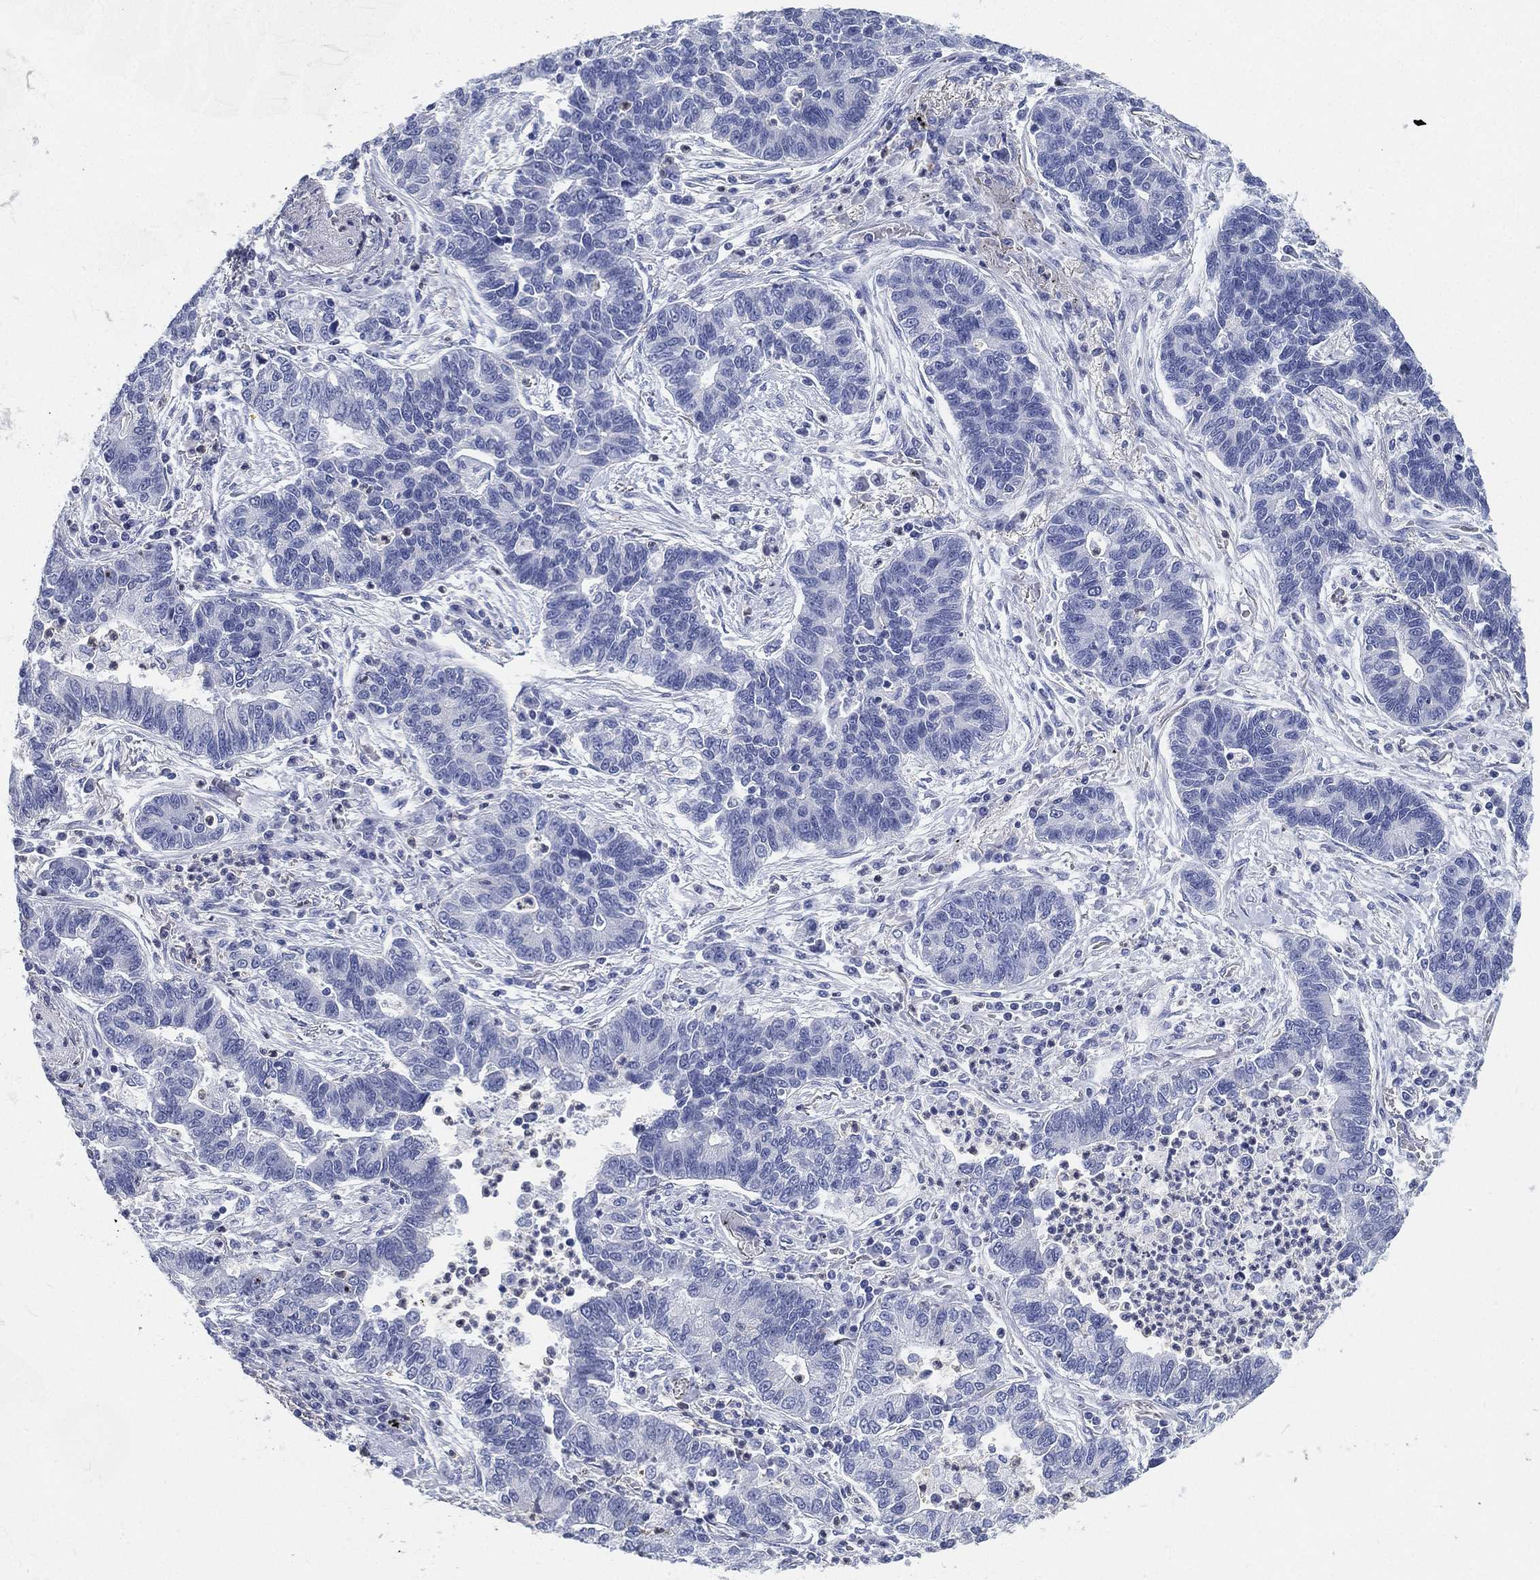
{"staining": {"intensity": "negative", "quantity": "none", "location": "none"}, "tissue": "lung cancer", "cell_type": "Tumor cells", "image_type": "cancer", "snomed": [{"axis": "morphology", "description": "Adenocarcinoma, NOS"}, {"axis": "topography", "description": "Lung"}], "caption": "Immunohistochemistry histopathology image of neoplastic tissue: lung adenocarcinoma stained with DAB (3,3'-diaminobenzidine) reveals no significant protein positivity in tumor cells.", "gene": "DEFB121", "patient": {"sex": "female", "age": 57}}